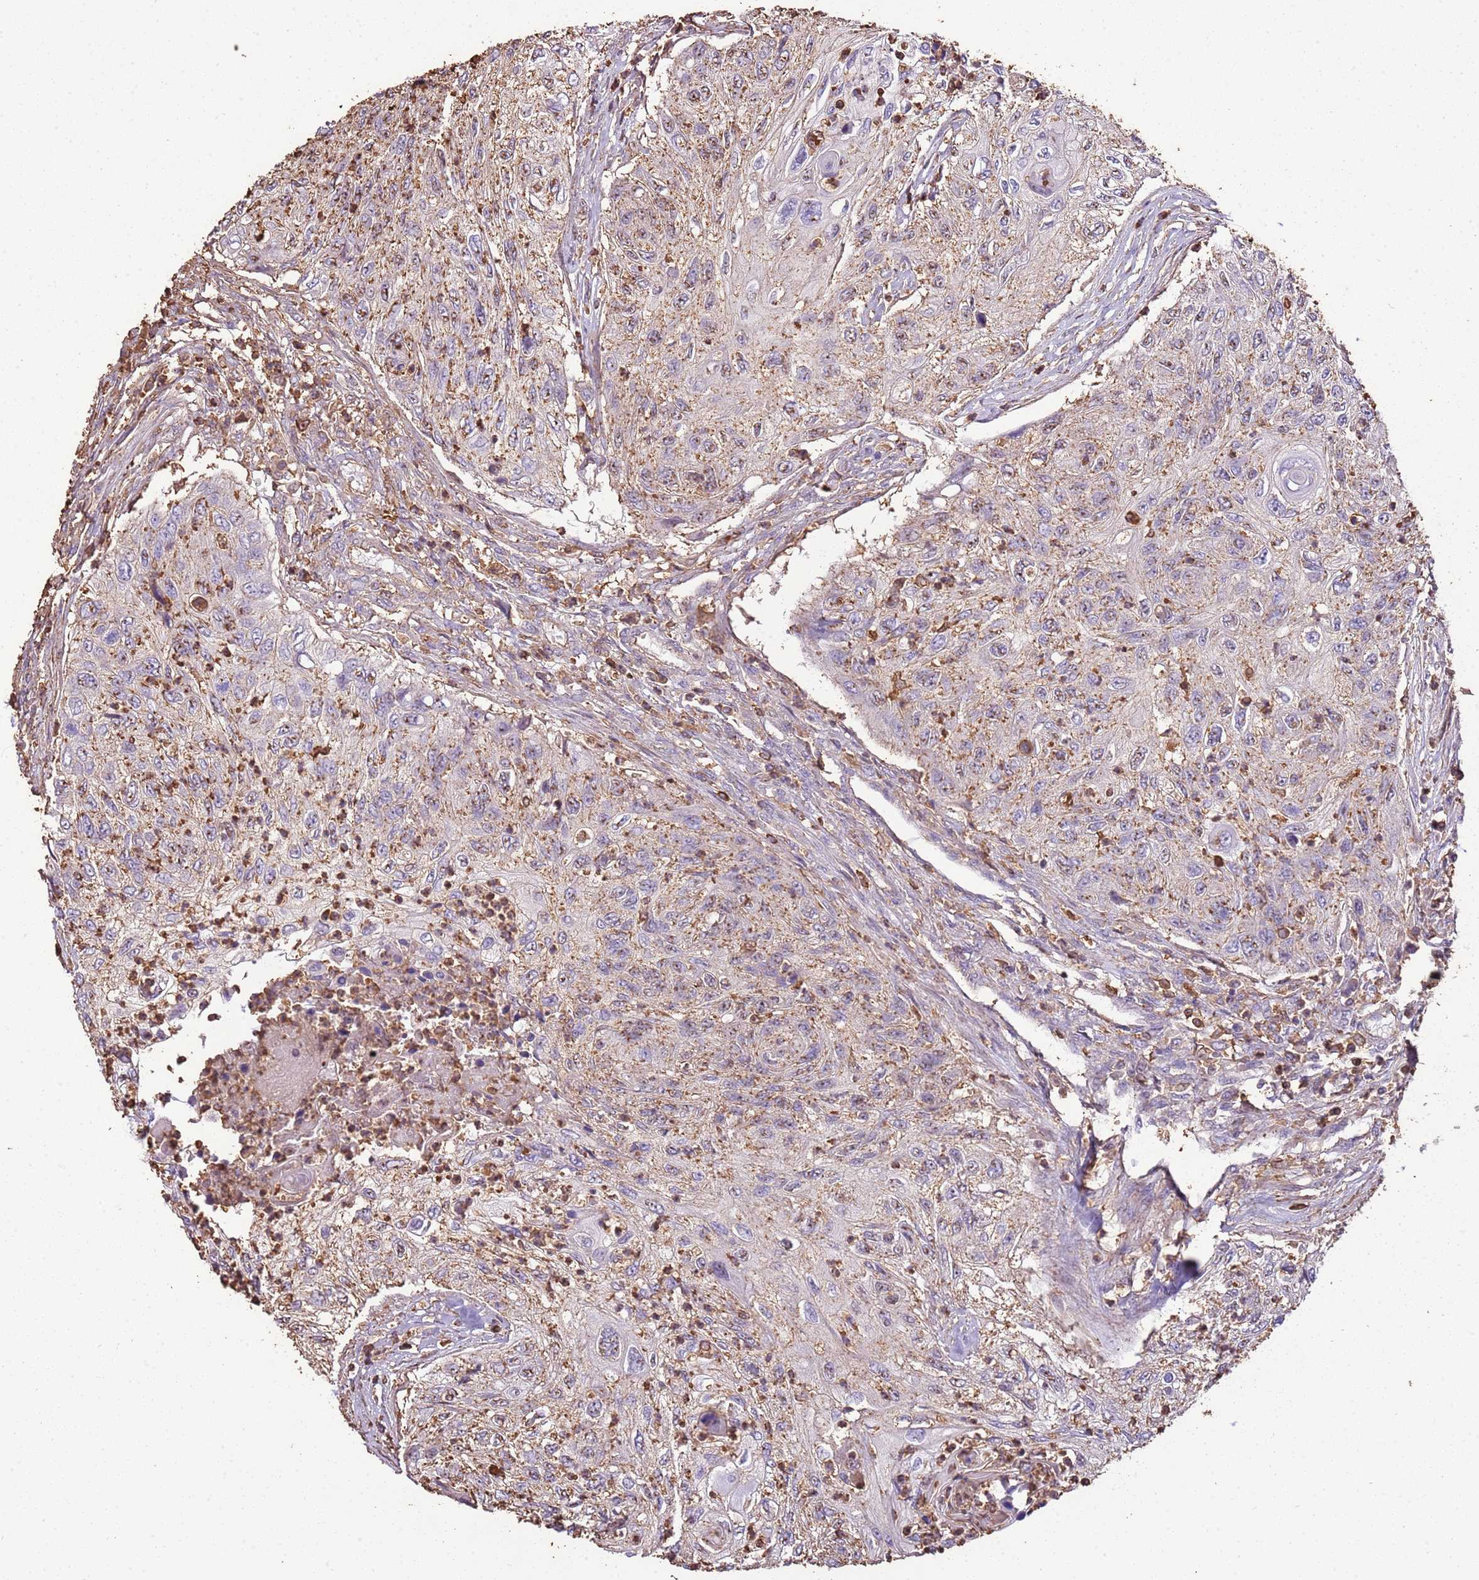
{"staining": {"intensity": "moderate", "quantity": "25%-75%", "location": "cytoplasmic/membranous"}, "tissue": "urothelial cancer", "cell_type": "Tumor cells", "image_type": "cancer", "snomed": [{"axis": "morphology", "description": "Urothelial carcinoma, High grade"}, {"axis": "topography", "description": "Urinary bladder"}], "caption": "A high-resolution histopathology image shows immunohistochemistry staining of urothelial carcinoma (high-grade), which reveals moderate cytoplasmic/membranous positivity in approximately 25%-75% of tumor cells. (DAB (3,3'-diaminobenzidine) = brown stain, brightfield microscopy at high magnification).", "gene": "ARL10", "patient": {"sex": "female", "age": 60}}